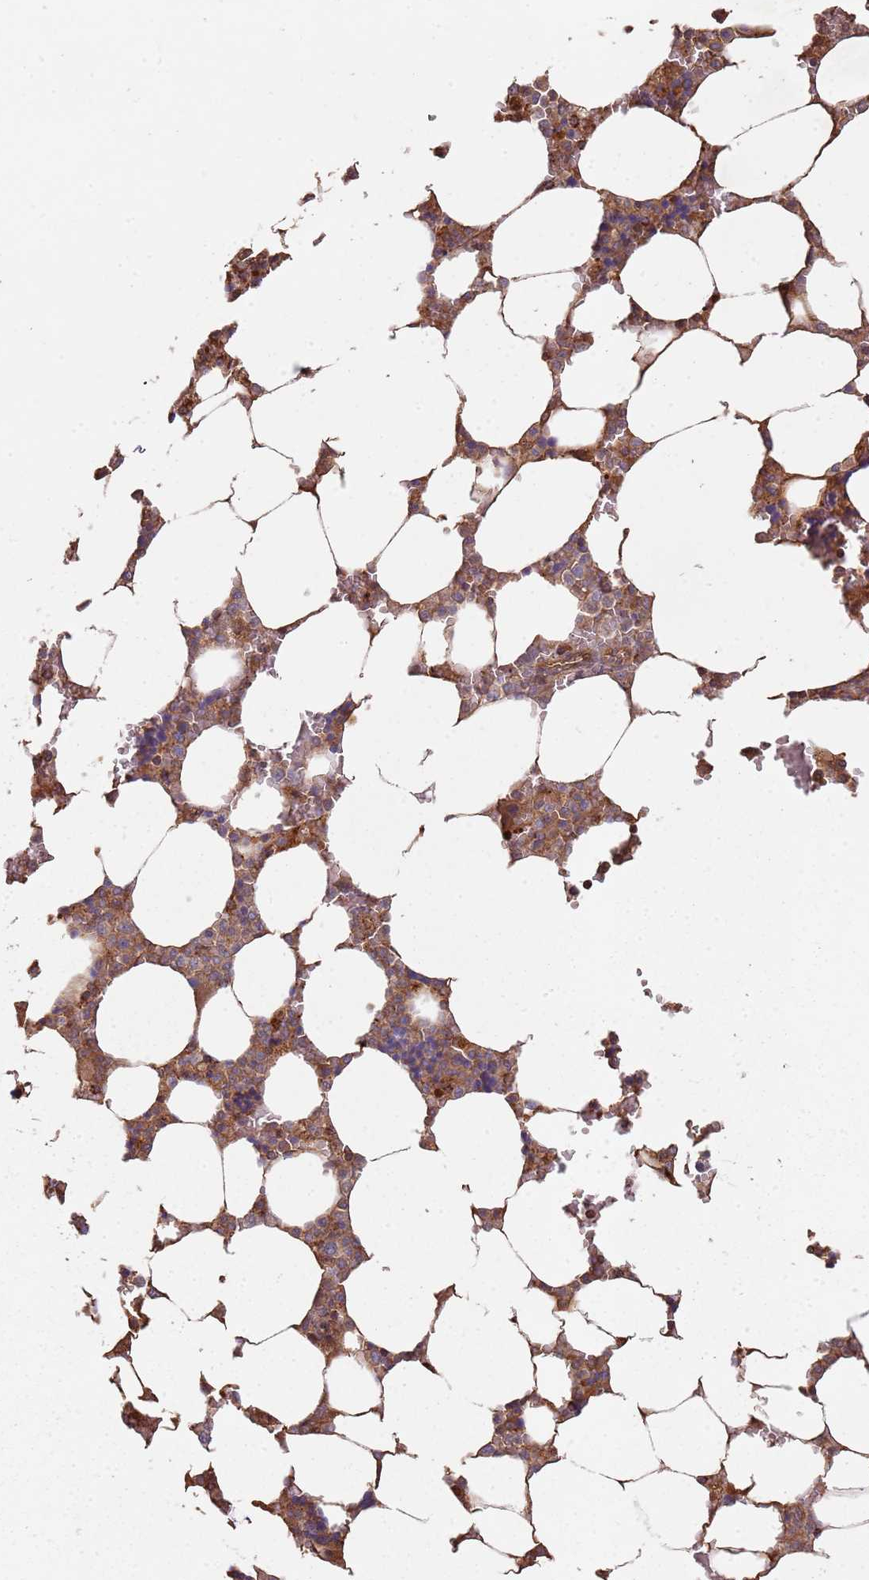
{"staining": {"intensity": "moderate", "quantity": "25%-75%", "location": "cytoplasmic/membranous"}, "tissue": "bone marrow", "cell_type": "Hematopoietic cells", "image_type": "normal", "snomed": [{"axis": "morphology", "description": "Normal tissue, NOS"}, {"axis": "topography", "description": "Bone marrow"}], "caption": "Hematopoietic cells show moderate cytoplasmic/membranous staining in about 25%-75% of cells in unremarkable bone marrow.", "gene": "SCGB2B2", "patient": {"sex": "male", "age": 64}}